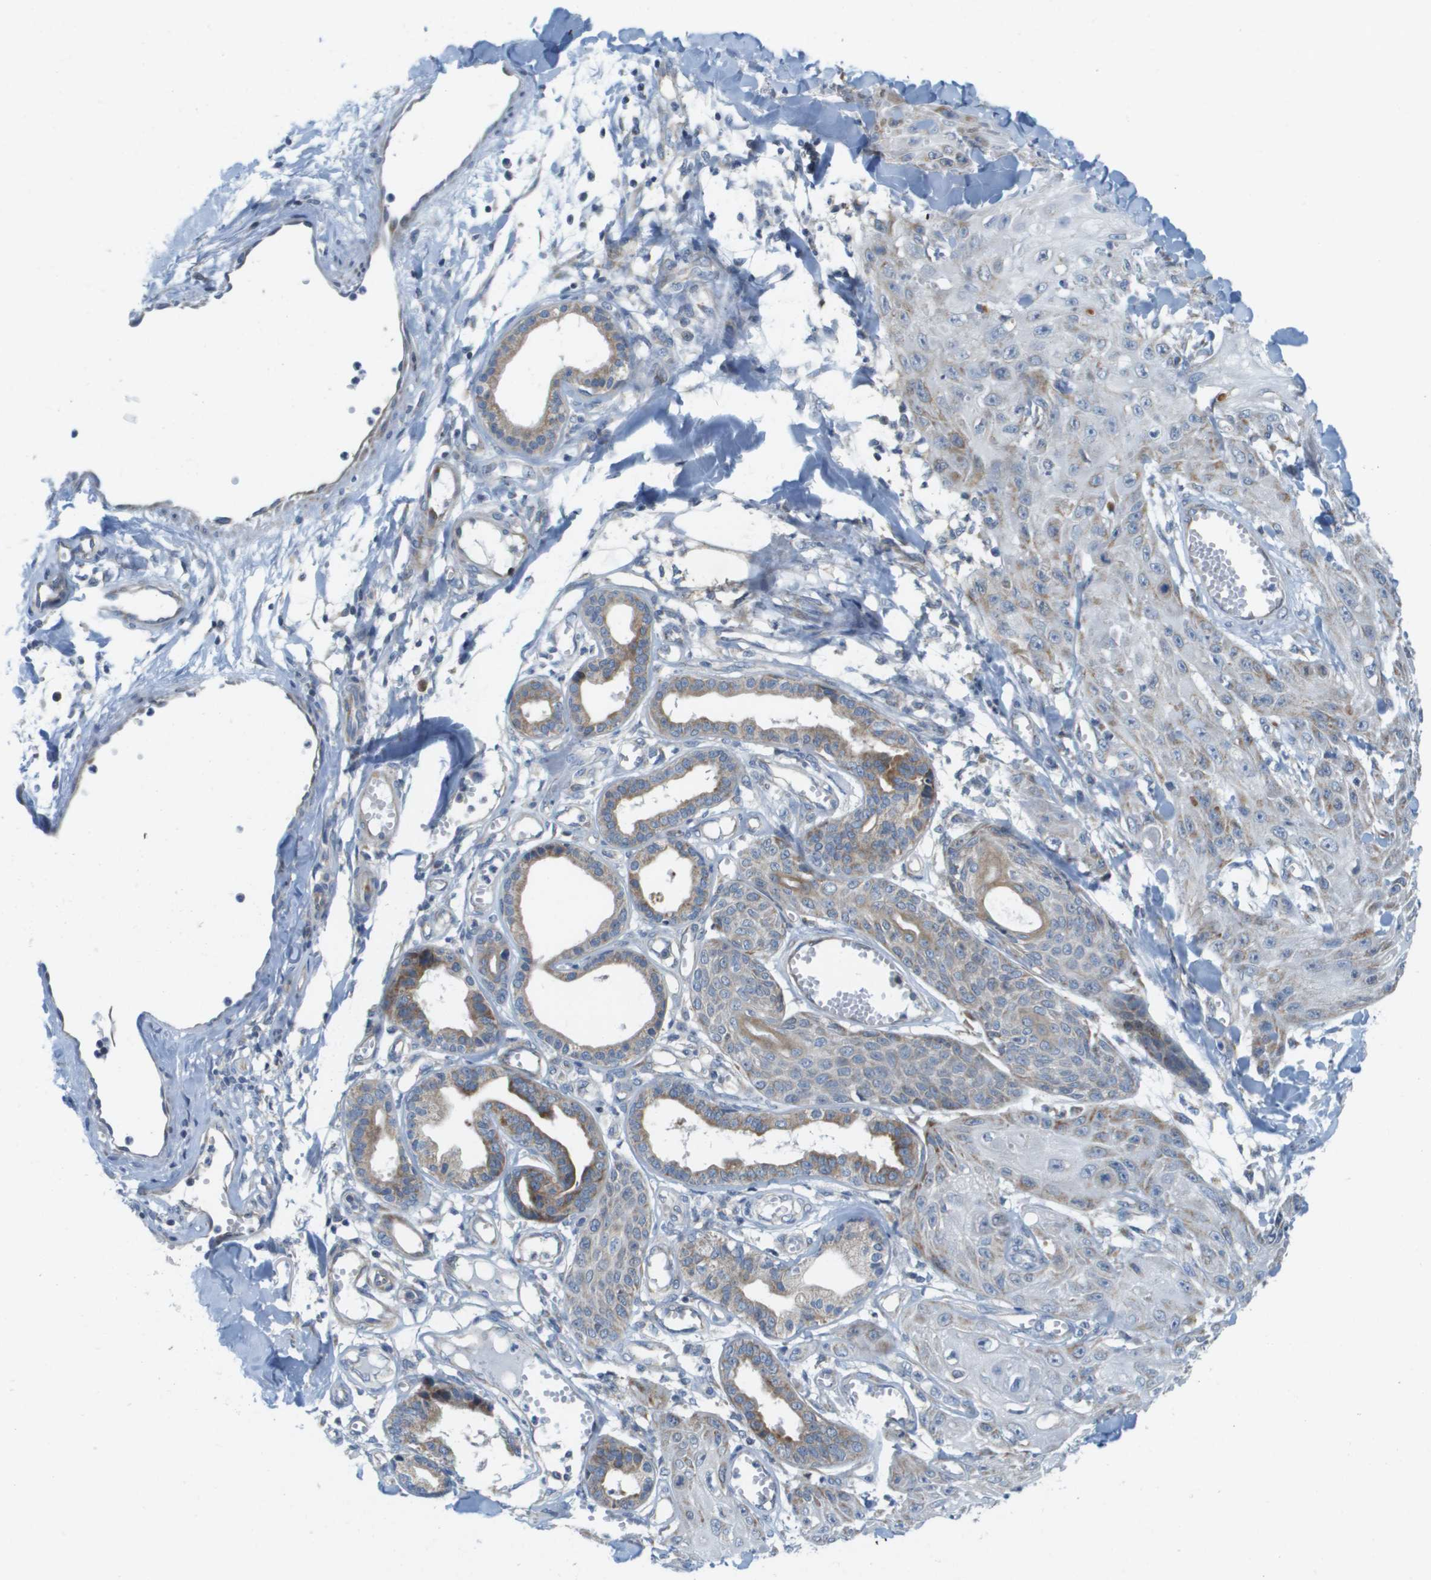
{"staining": {"intensity": "weak", "quantity": "<25%", "location": "cytoplasmic/membranous"}, "tissue": "skin cancer", "cell_type": "Tumor cells", "image_type": "cancer", "snomed": [{"axis": "morphology", "description": "Squamous cell carcinoma, NOS"}, {"axis": "topography", "description": "Skin"}], "caption": "Tumor cells show no significant positivity in squamous cell carcinoma (skin).", "gene": "KRT23", "patient": {"sex": "male", "age": 74}}